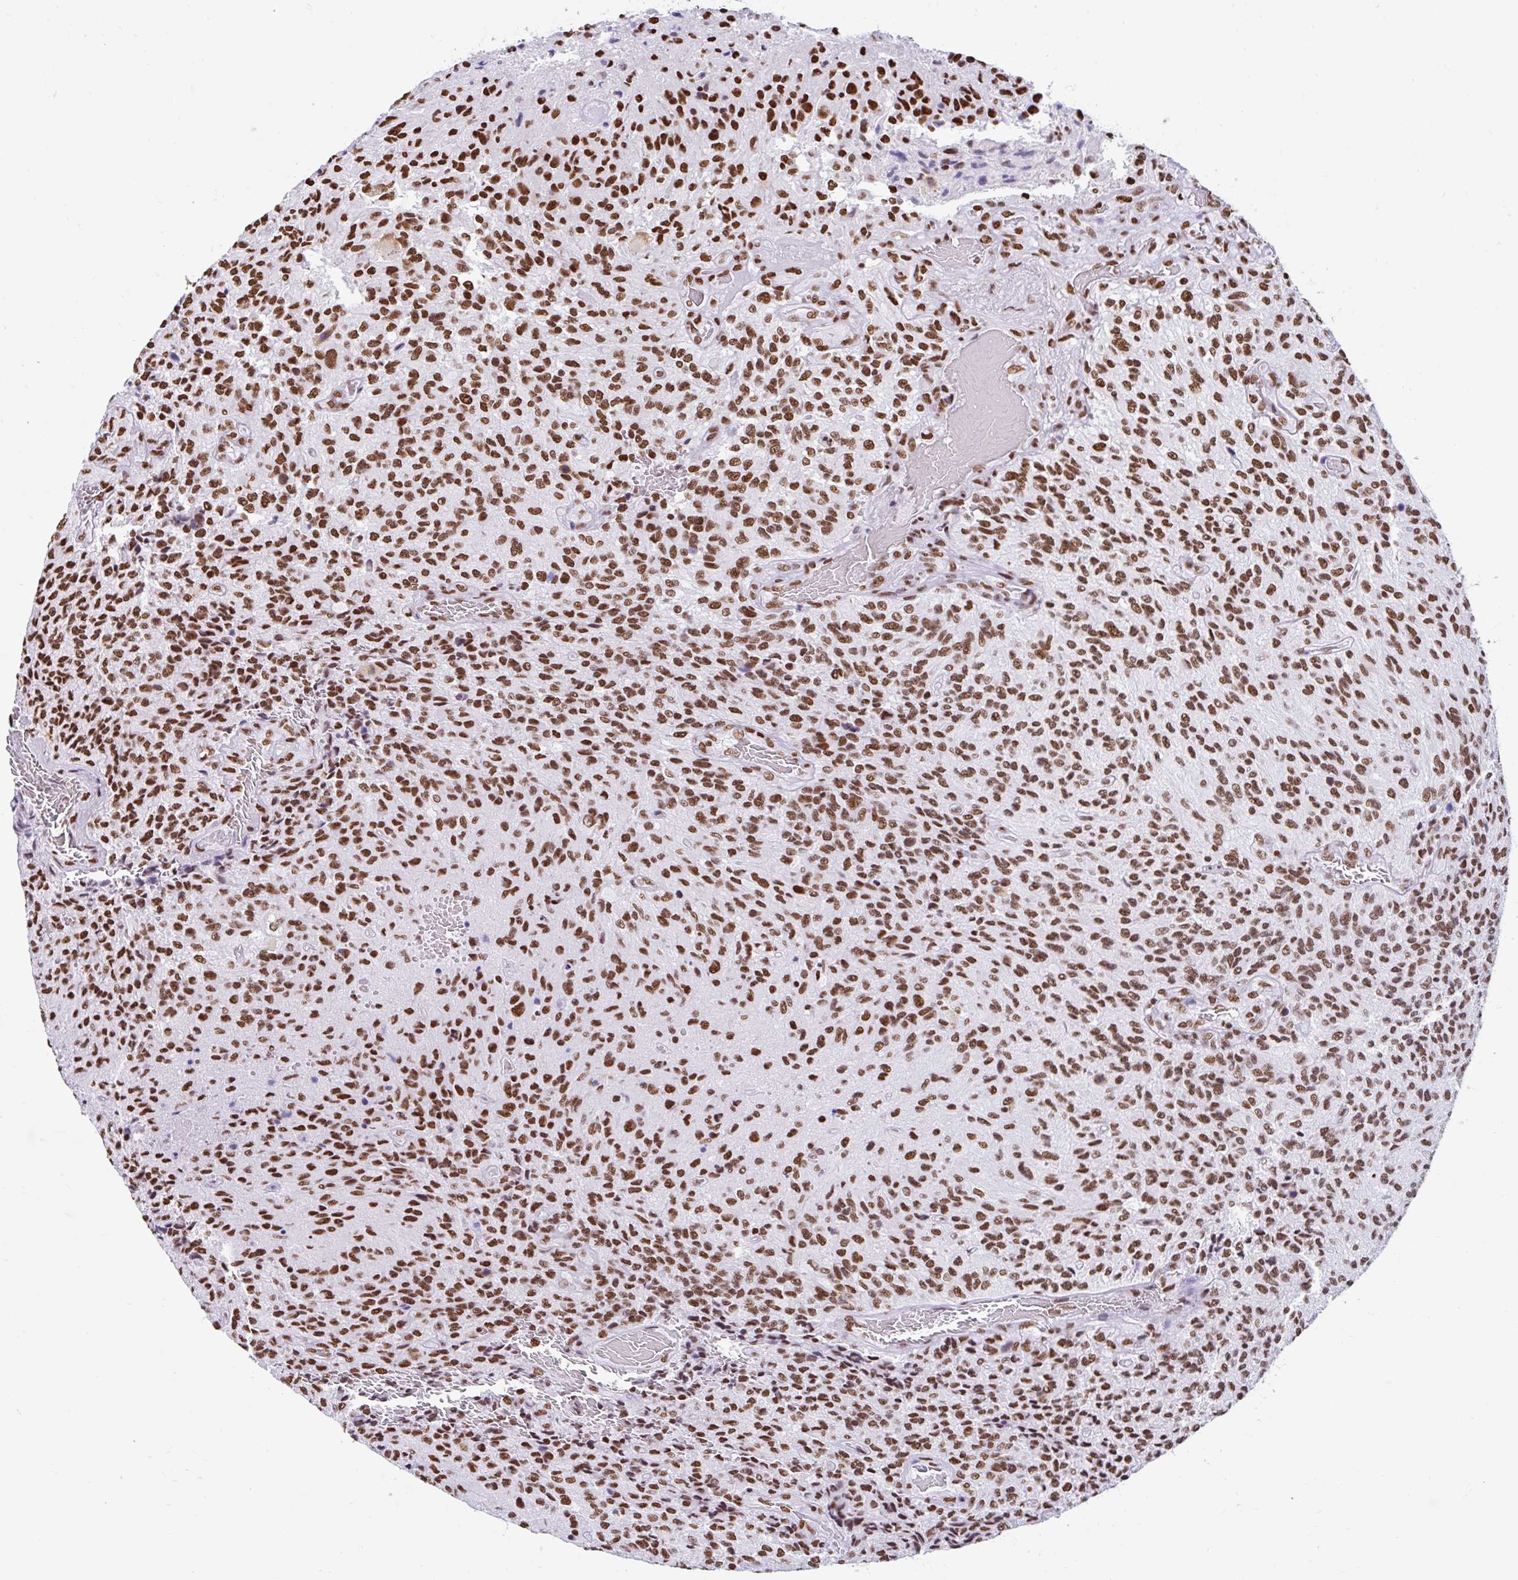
{"staining": {"intensity": "strong", "quantity": ">75%", "location": "nuclear"}, "tissue": "glioma", "cell_type": "Tumor cells", "image_type": "cancer", "snomed": [{"axis": "morphology", "description": "Normal tissue, NOS"}, {"axis": "morphology", "description": "Glioma, malignant, High grade"}, {"axis": "topography", "description": "Cerebral cortex"}], "caption": "Glioma stained for a protein (brown) demonstrates strong nuclear positive staining in about >75% of tumor cells.", "gene": "KHDRBS1", "patient": {"sex": "male", "age": 56}}